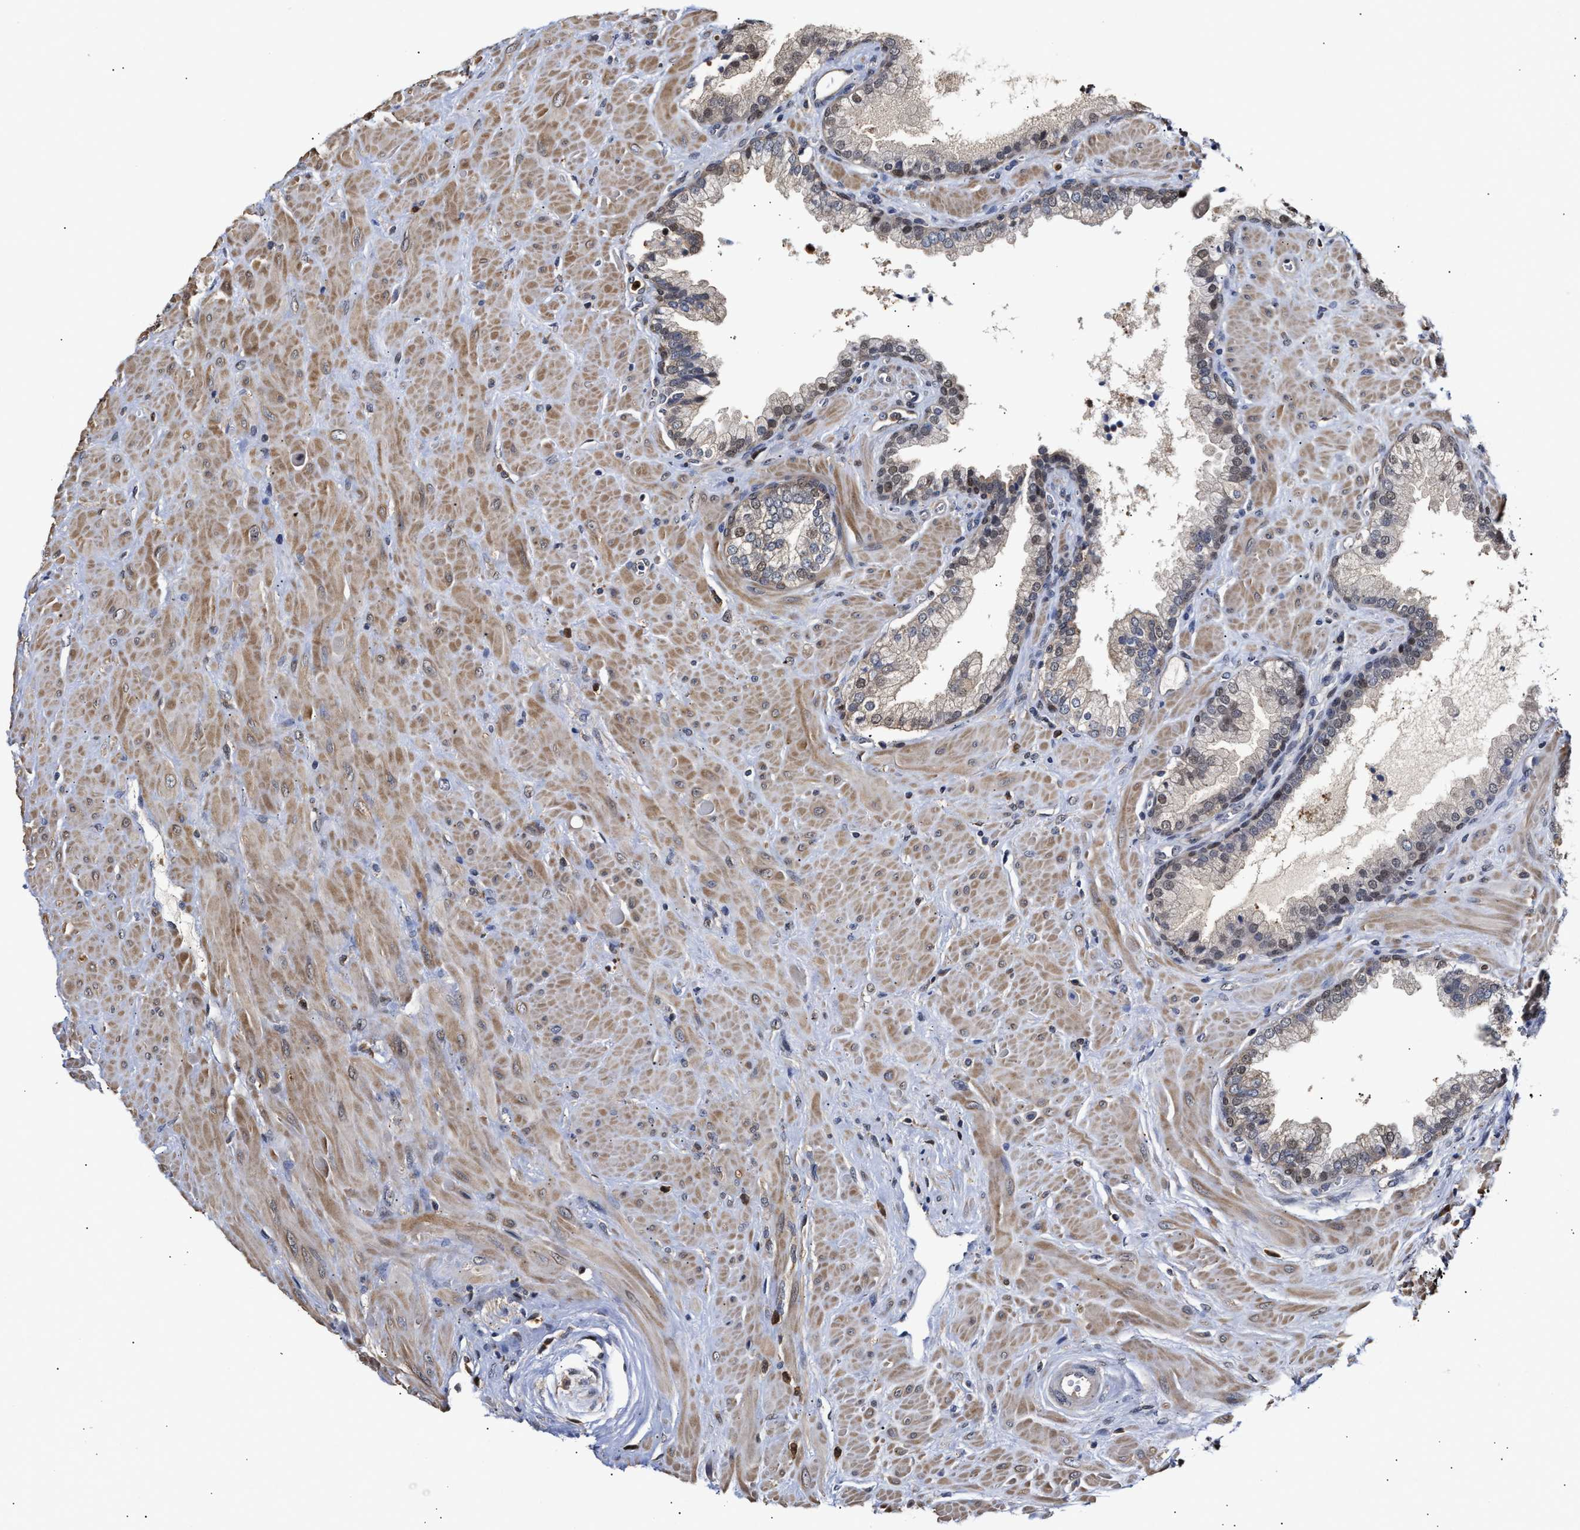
{"staining": {"intensity": "moderate", "quantity": "<25%", "location": "nuclear"}, "tissue": "prostate cancer", "cell_type": "Tumor cells", "image_type": "cancer", "snomed": [{"axis": "morphology", "description": "Adenocarcinoma, Low grade"}, {"axis": "topography", "description": "Prostate"}], "caption": "Protein staining displays moderate nuclear positivity in approximately <25% of tumor cells in prostate cancer (adenocarcinoma (low-grade)).", "gene": "KLHDC1", "patient": {"sex": "male", "age": 71}}